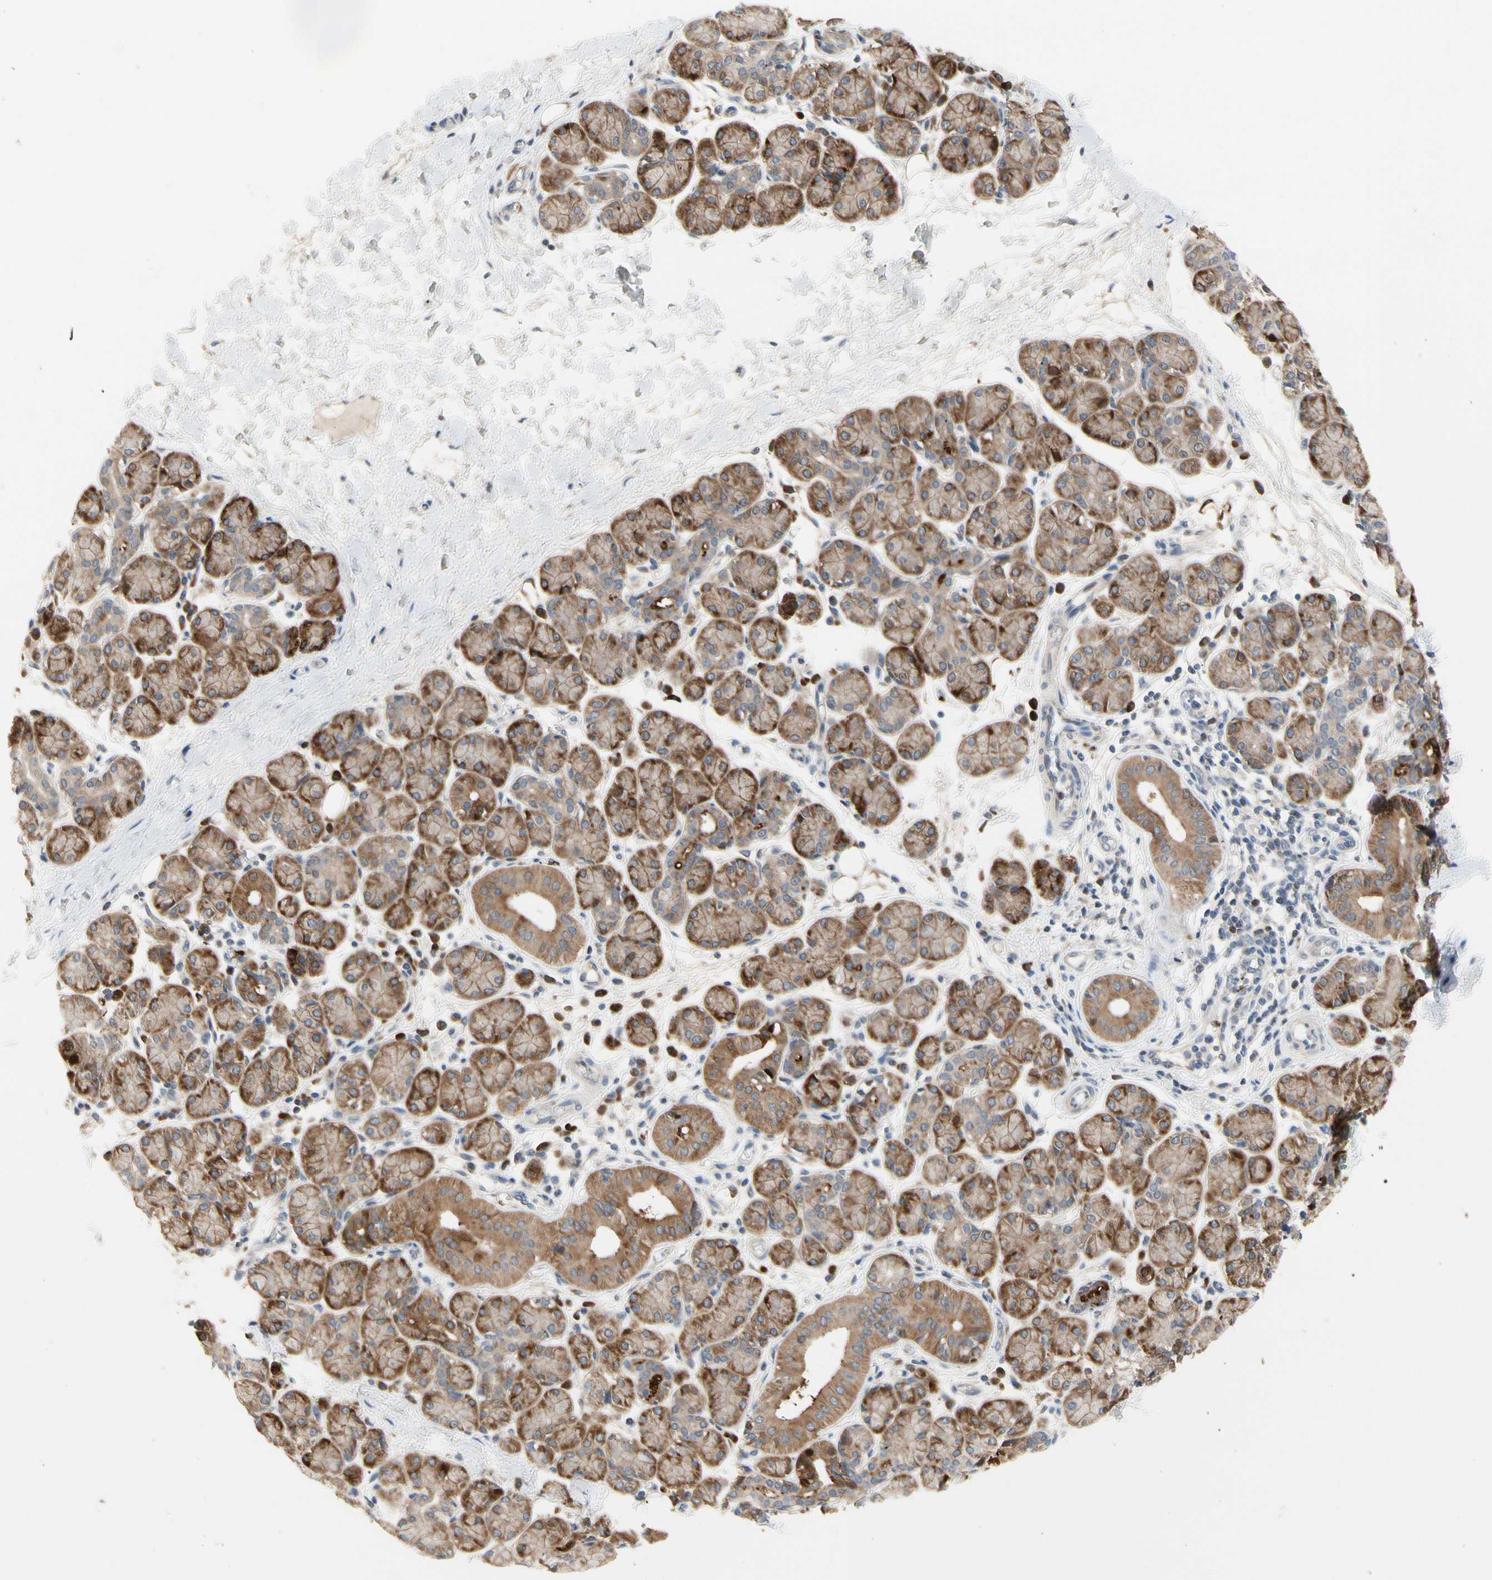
{"staining": {"intensity": "moderate", "quantity": ">75%", "location": "cytoplasmic/membranous"}, "tissue": "salivary gland", "cell_type": "Glandular cells", "image_type": "normal", "snomed": [{"axis": "morphology", "description": "Normal tissue, NOS"}, {"axis": "morphology", "description": "Inflammation, NOS"}, {"axis": "topography", "description": "Lymph node"}, {"axis": "topography", "description": "Salivary gland"}], "caption": "Approximately >75% of glandular cells in normal human salivary gland display moderate cytoplasmic/membranous protein staining as visualized by brown immunohistochemical staining.", "gene": "HMGCR", "patient": {"sex": "male", "age": 3}}